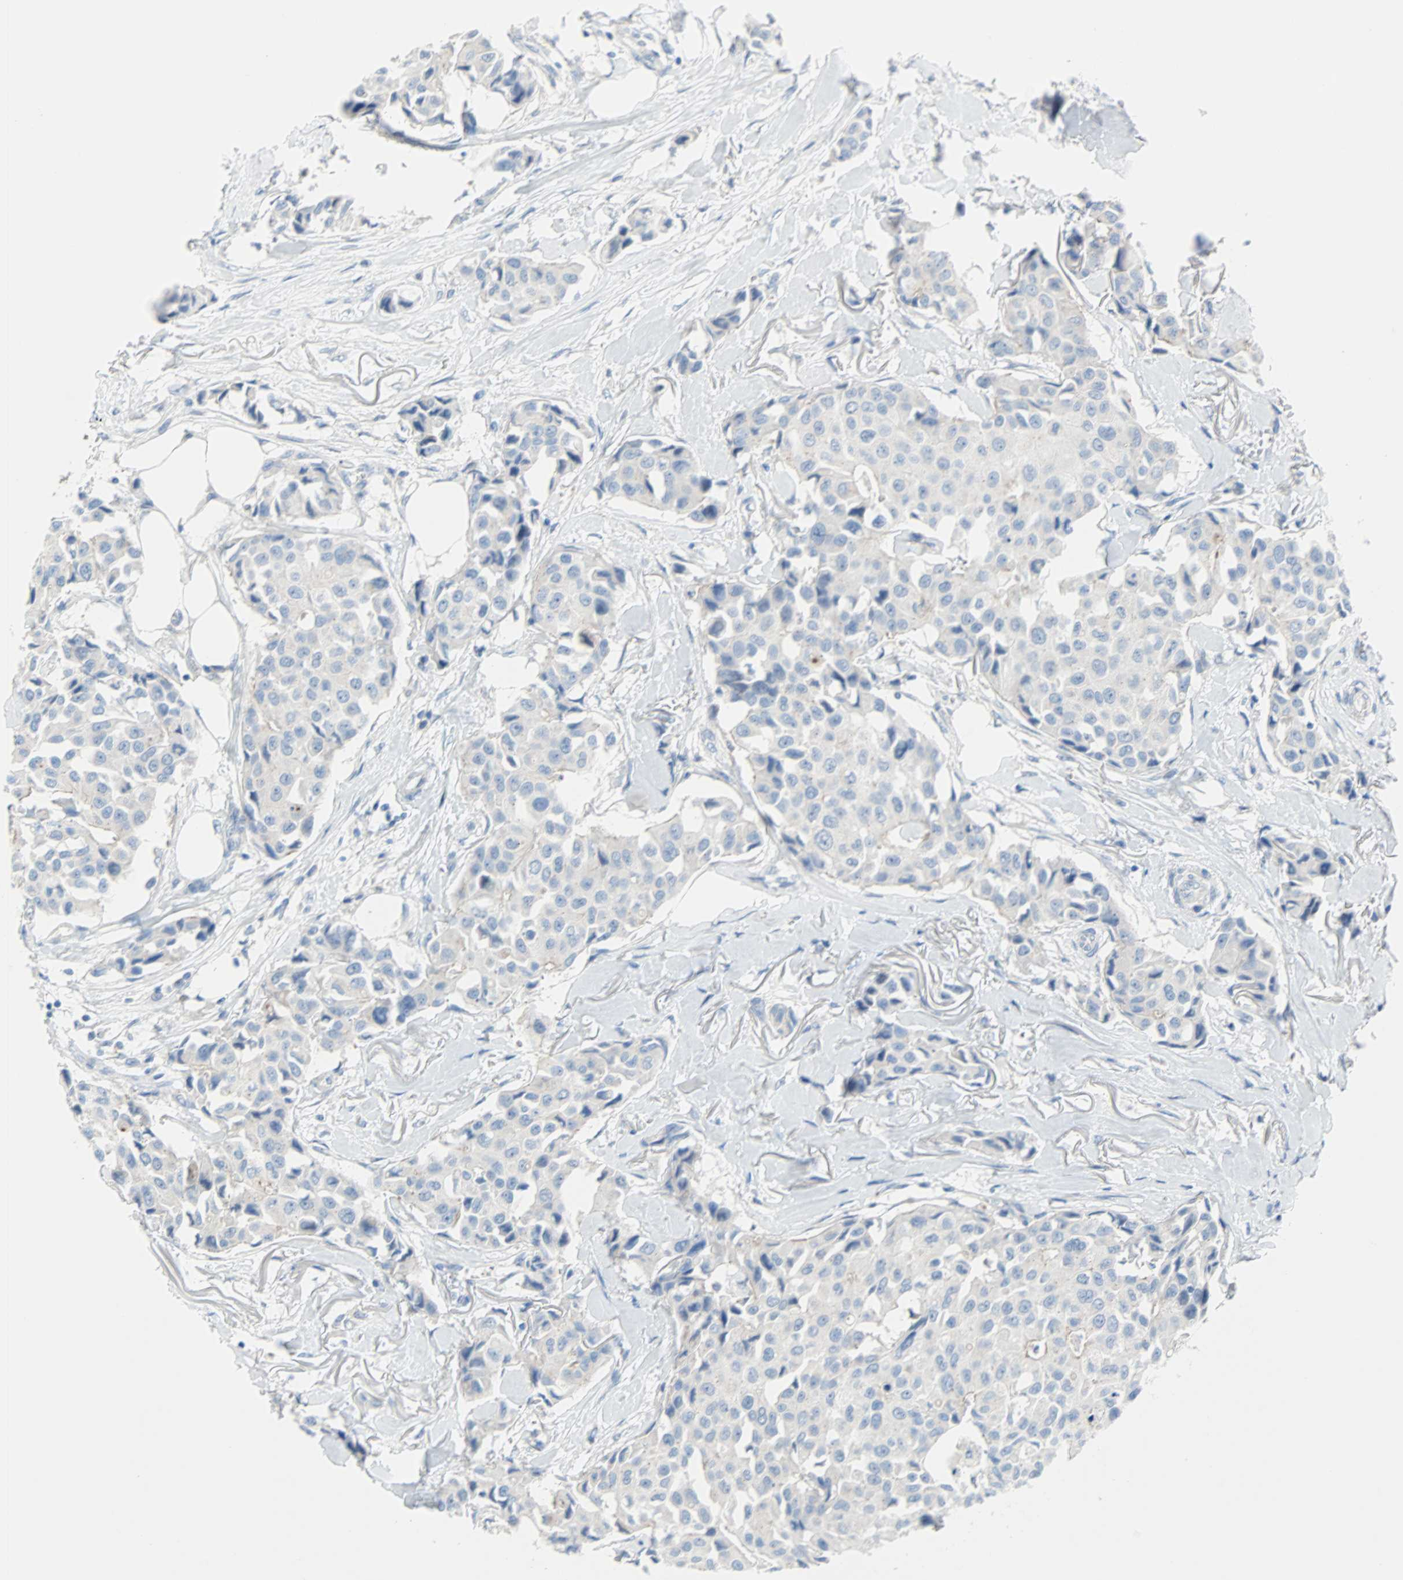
{"staining": {"intensity": "negative", "quantity": "none", "location": "none"}, "tissue": "breast cancer", "cell_type": "Tumor cells", "image_type": "cancer", "snomed": [{"axis": "morphology", "description": "Duct carcinoma"}, {"axis": "topography", "description": "Breast"}], "caption": "Tumor cells are negative for protein expression in human breast invasive ductal carcinoma. (DAB IHC with hematoxylin counter stain).", "gene": "PDPN", "patient": {"sex": "female", "age": 80}}